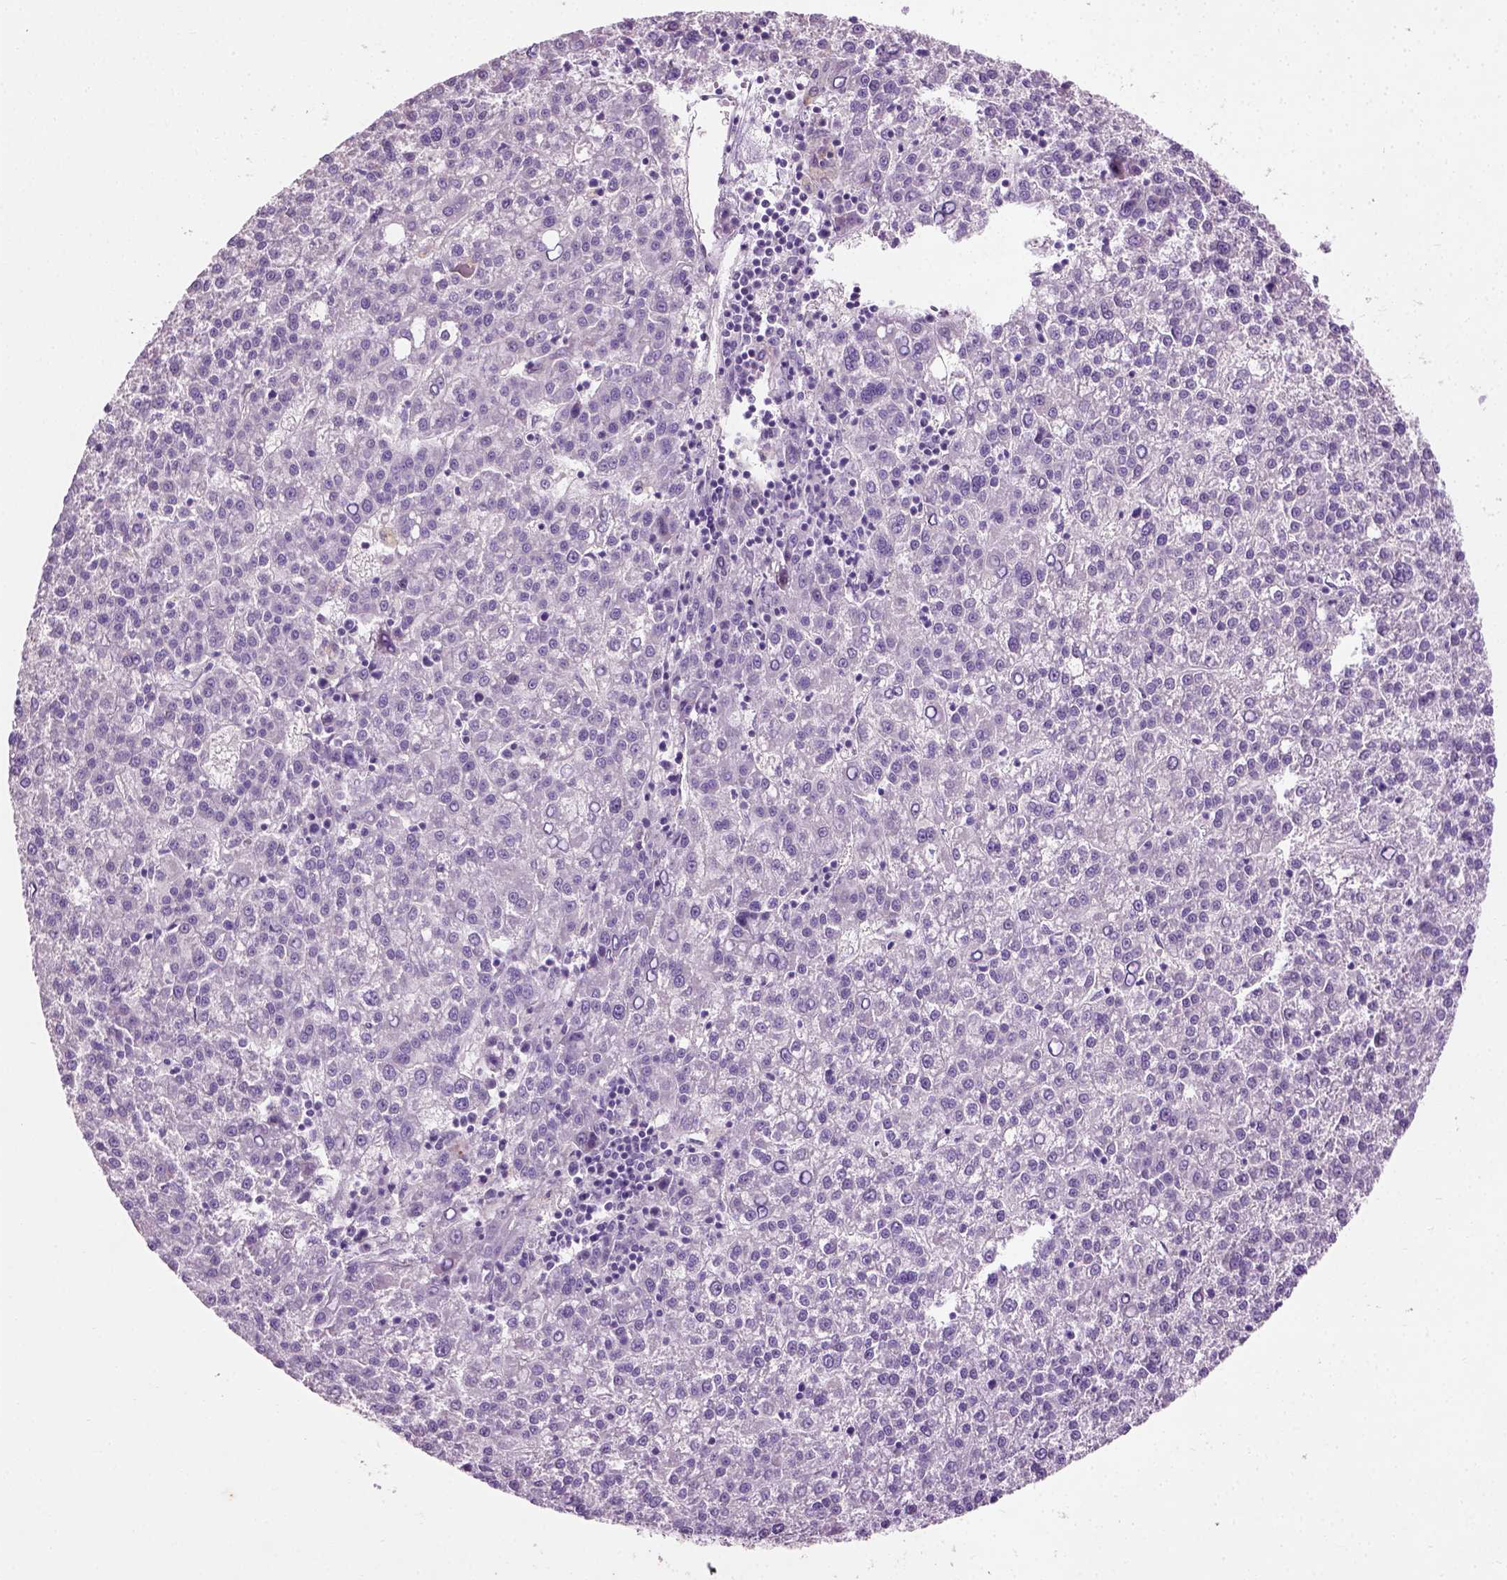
{"staining": {"intensity": "negative", "quantity": "none", "location": "none"}, "tissue": "liver cancer", "cell_type": "Tumor cells", "image_type": "cancer", "snomed": [{"axis": "morphology", "description": "Carcinoma, Hepatocellular, NOS"}, {"axis": "topography", "description": "Liver"}], "caption": "High magnification brightfield microscopy of liver hepatocellular carcinoma stained with DAB (brown) and counterstained with hematoxylin (blue): tumor cells show no significant staining.", "gene": "PKP3", "patient": {"sex": "female", "age": 58}}